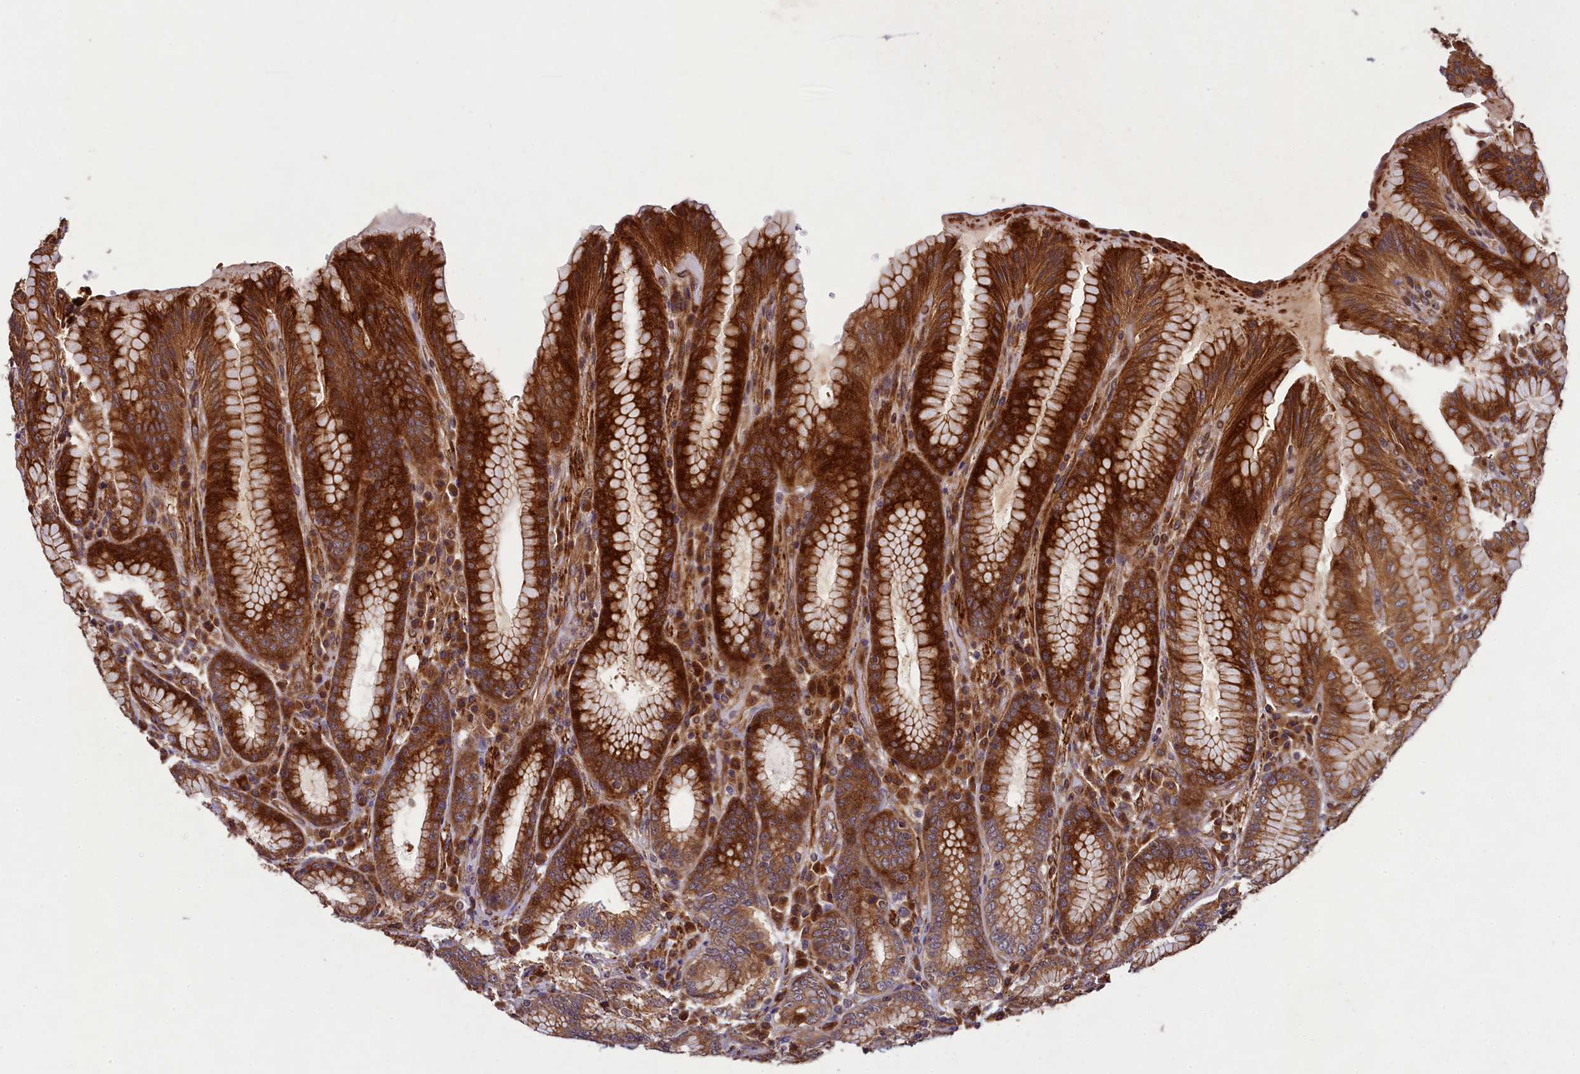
{"staining": {"intensity": "strong", "quantity": ">75%", "location": "cytoplasmic/membranous"}, "tissue": "stomach", "cell_type": "Glandular cells", "image_type": "normal", "snomed": [{"axis": "morphology", "description": "Normal tissue, NOS"}, {"axis": "topography", "description": "Stomach, upper"}, {"axis": "topography", "description": "Stomach, lower"}], "caption": "Strong cytoplasmic/membranous positivity for a protein is seen in about >75% of glandular cells of normal stomach using immunohistochemistry.", "gene": "CCDC102A", "patient": {"sex": "female", "age": 76}}